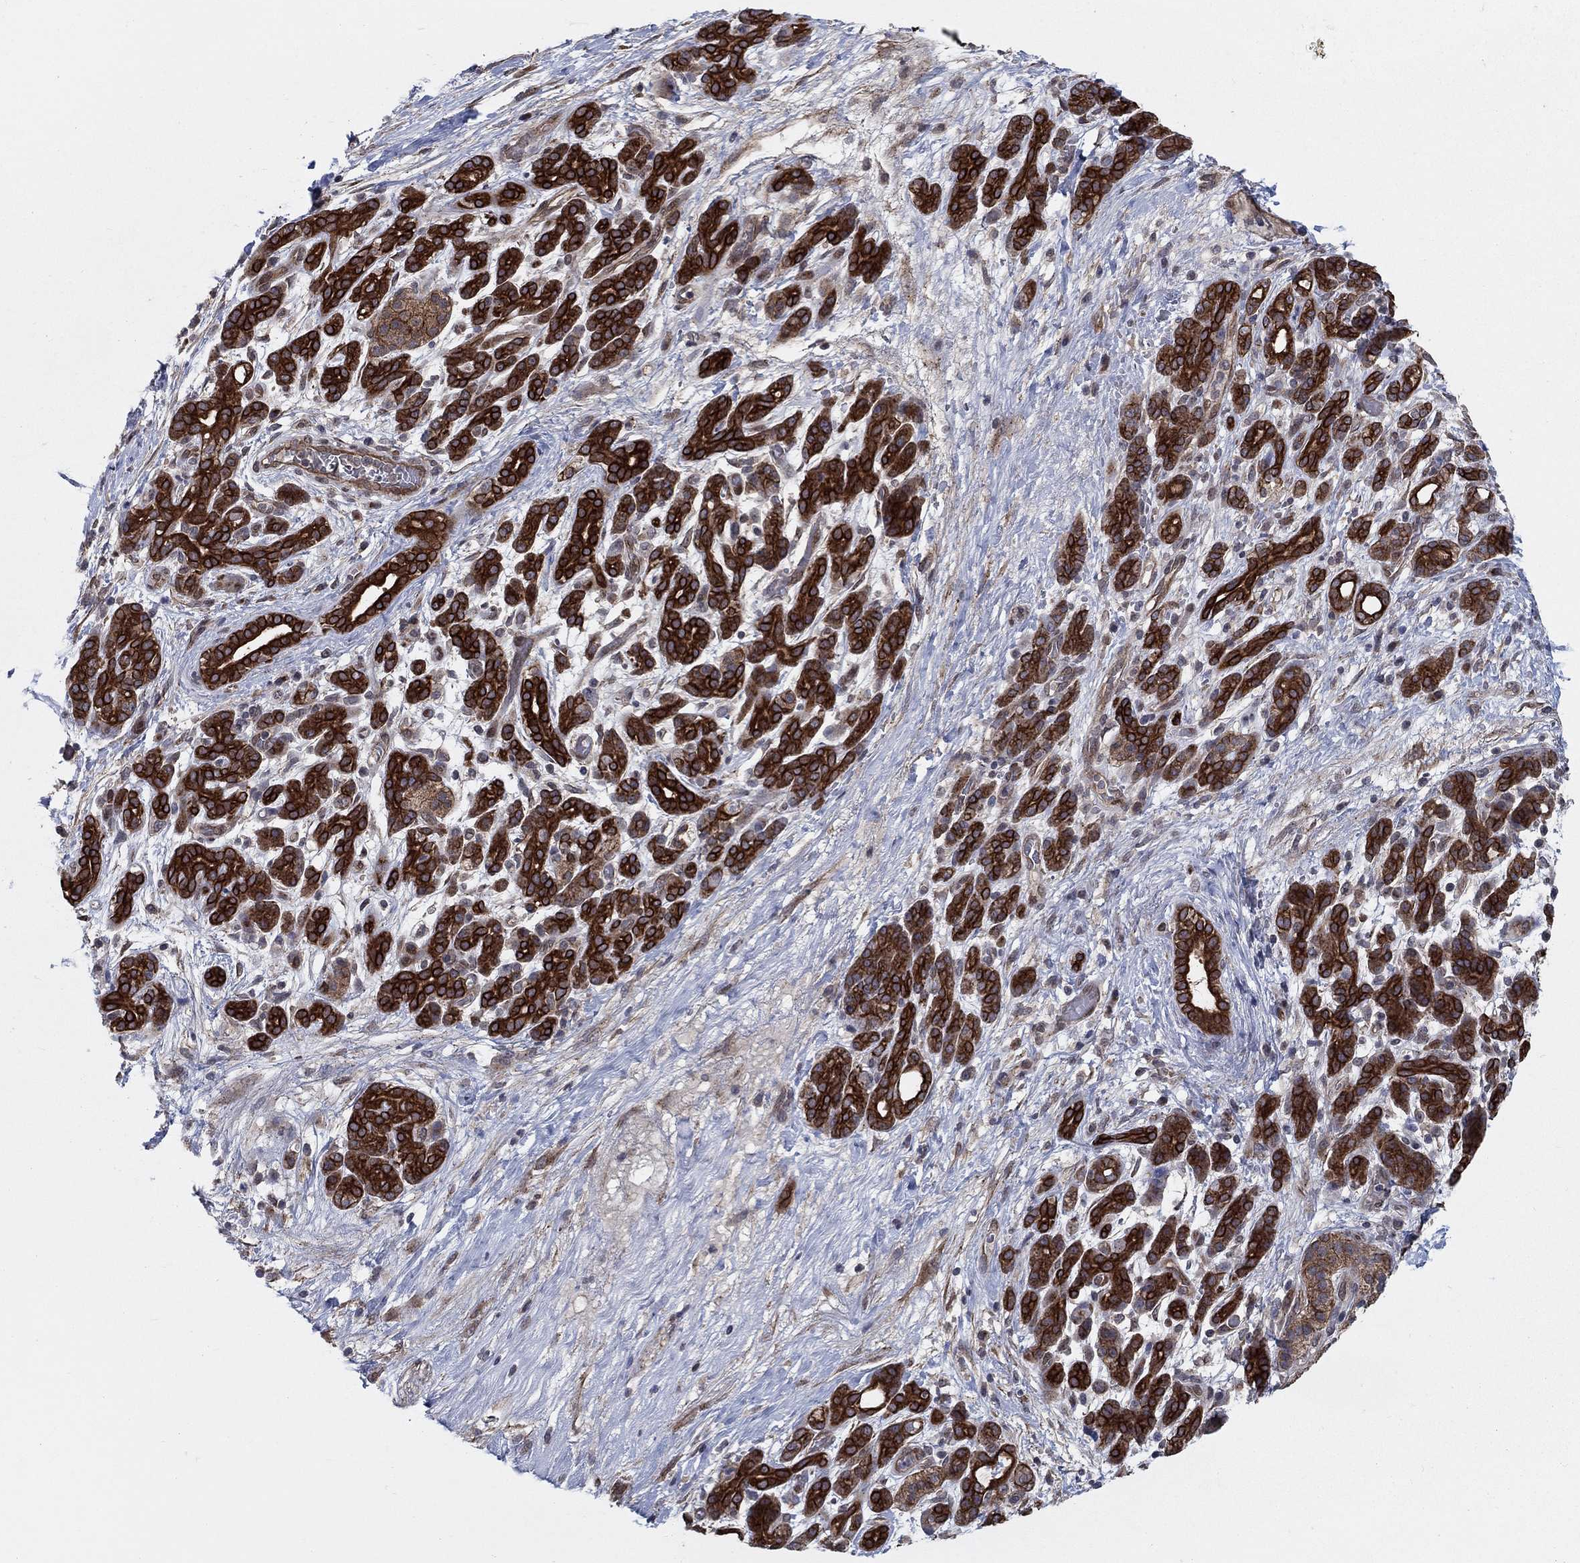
{"staining": {"intensity": "strong", "quantity": ">75%", "location": "cytoplasmic/membranous,nuclear"}, "tissue": "pancreatic cancer", "cell_type": "Tumor cells", "image_type": "cancer", "snomed": [{"axis": "morphology", "description": "Adenocarcinoma, NOS"}, {"axis": "topography", "description": "Pancreas"}], "caption": "DAB (3,3'-diaminobenzidine) immunohistochemical staining of pancreatic adenocarcinoma reveals strong cytoplasmic/membranous and nuclear protein positivity in approximately >75% of tumor cells.", "gene": "SH3RF1", "patient": {"sex": "male", "age": 44}}